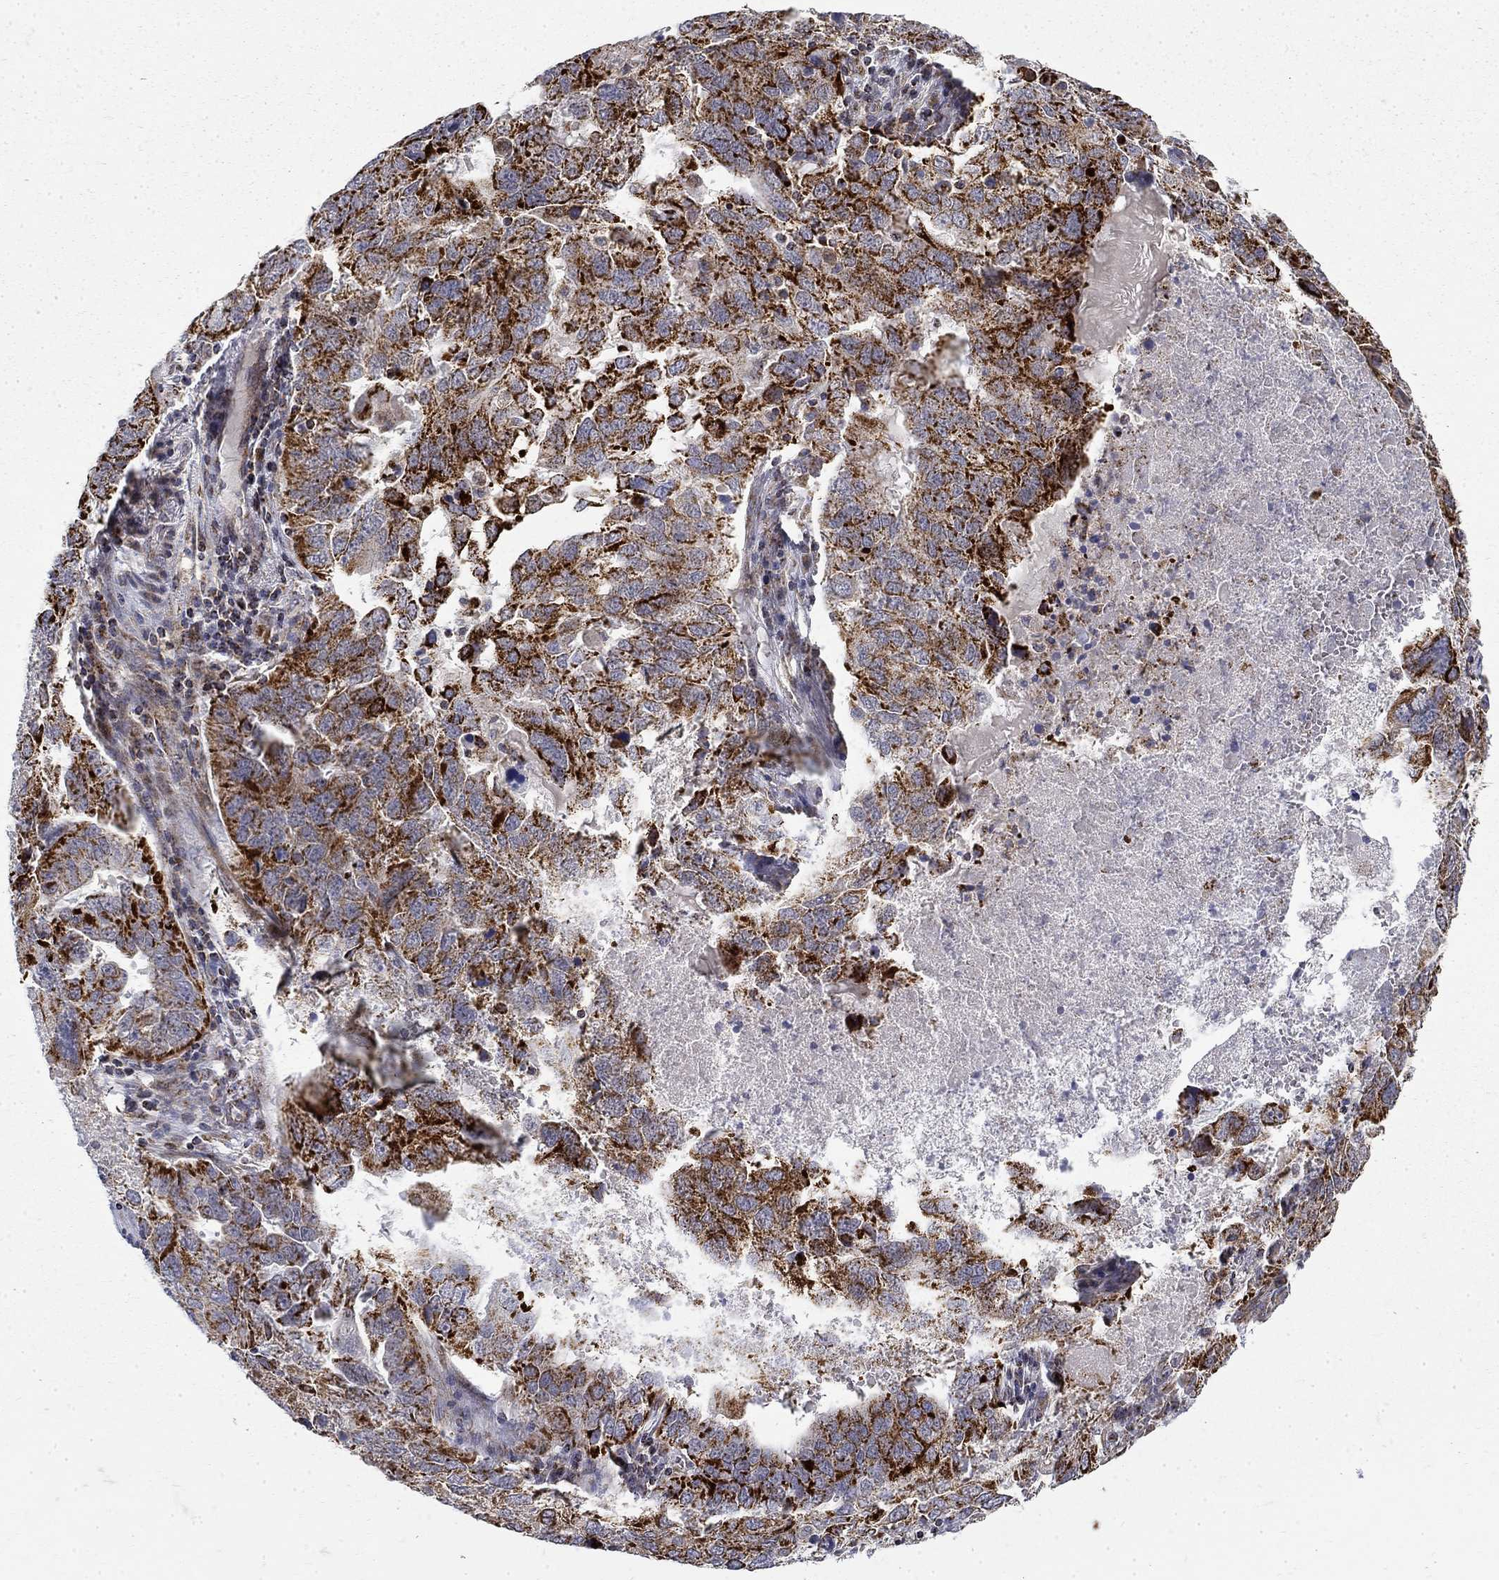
{"staining": {"intensity": "strong", "quantity": ">75%", "location": "cytoplasmic/membranous"}, "tissue": "ovarian cancer", "cell_type": "Tumor cells", "image_type": "cancer", "snomed": [{"axis": "morphology", "description": "Carcinoma, endometroid"}, {"axis": "topography", "description": "Soft tissue"}, {"axis": "topography", "description": "Ovary"}], "caption": "Protein expression analysis of human ovarian endometroid carcinoma reveals strong cytoplasmic/membranous expression in about >75% of tumor cells.", "gene": "PCBP3", "patient": {"sex": "female", "age": 52}}